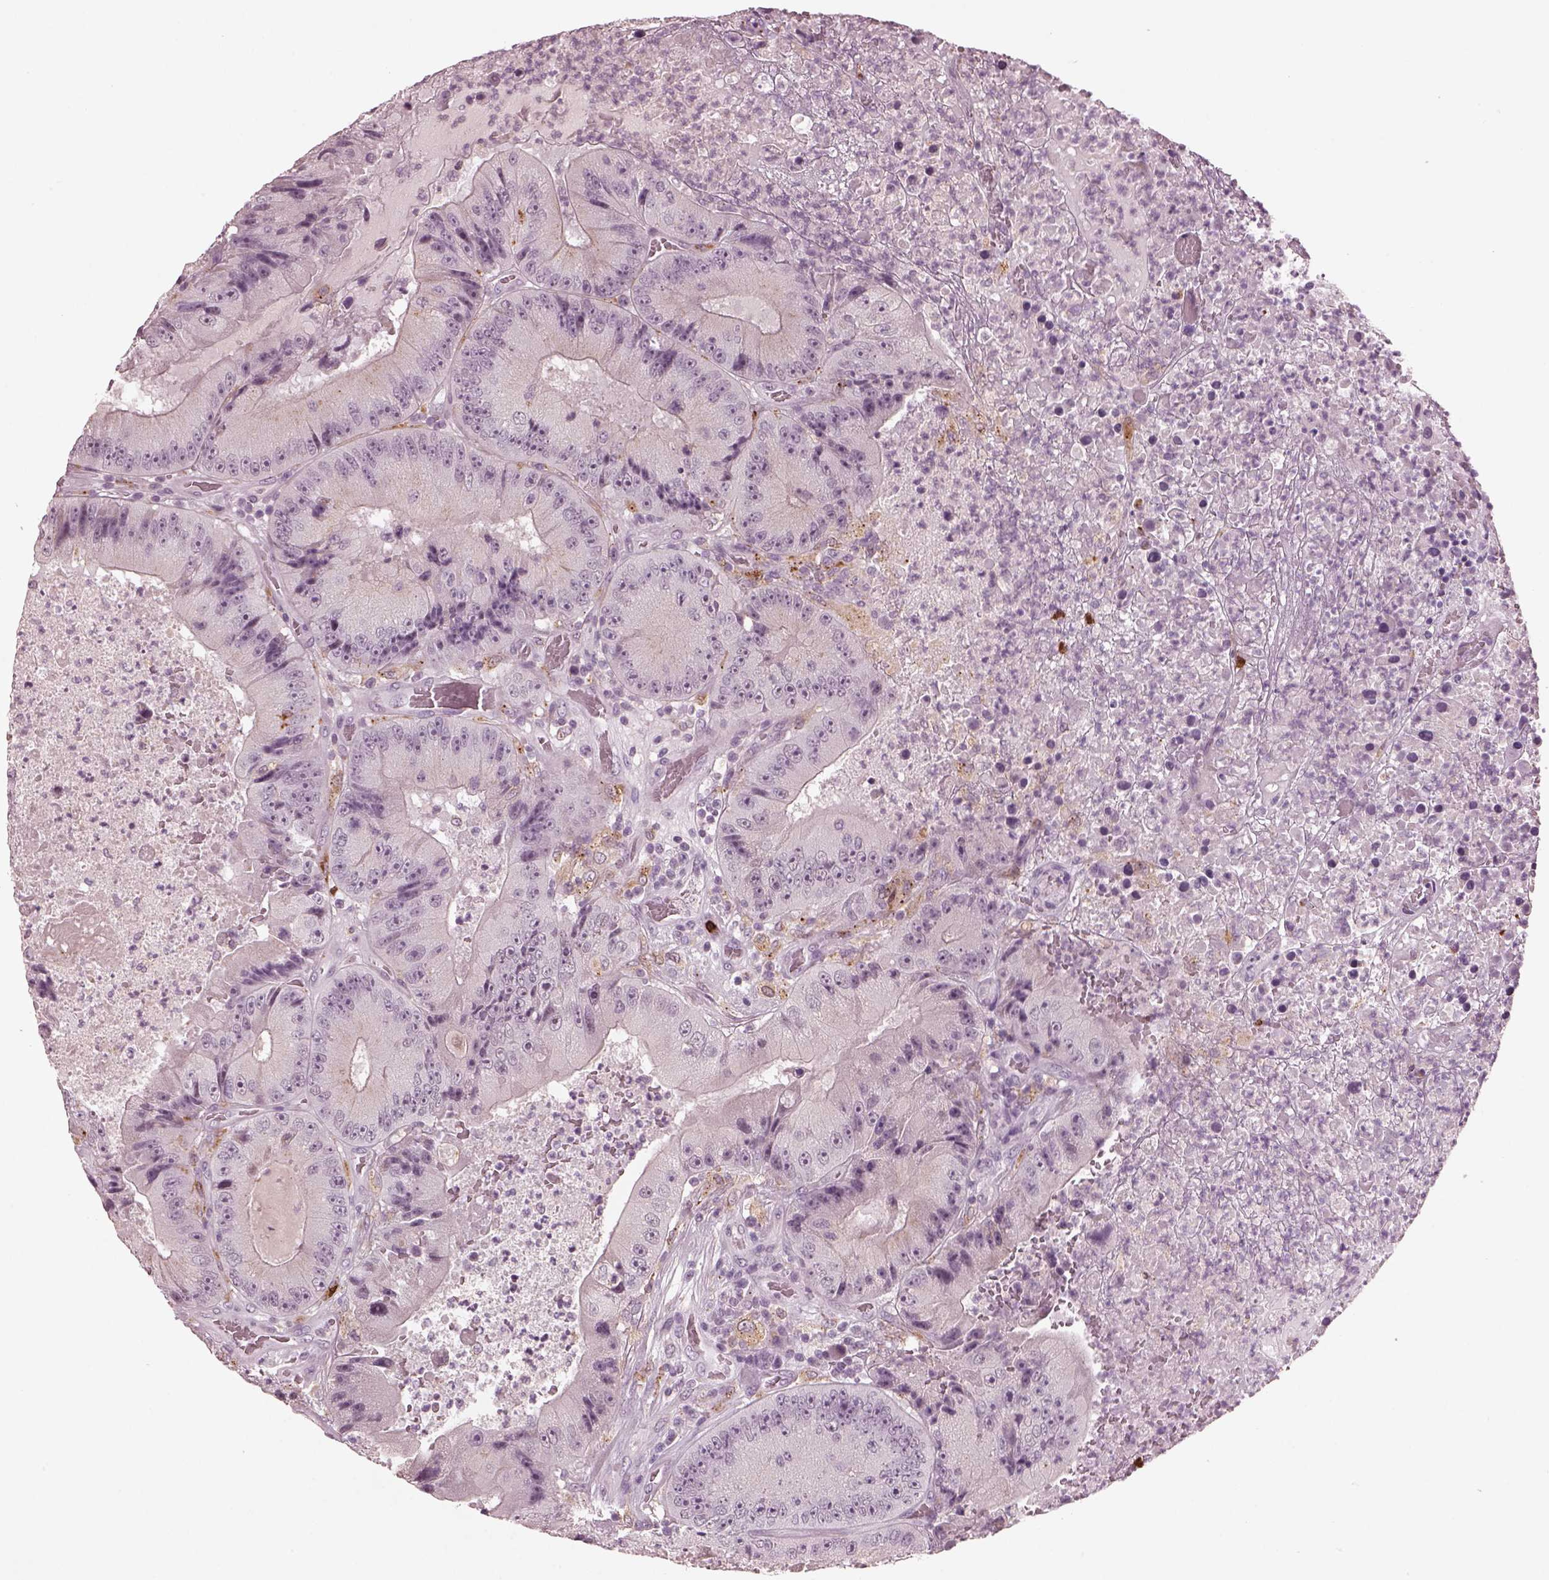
{"staining": {"intensity": "negative", "quantity": "none", "location": "none"}, "tissue": "colorectal cancer", "cell_type": "Tumor cells", "image_type": "cancer", "snomed": [{"axis": "morphology", "description": "Adenocarcinoma, NOS"}, {"axis": "topography", "description": "Colon"}], "caption": "This is an IHC micrograph of adenocarcinoma (colorectal). There is no expression in tumor cells.", "gene": "SLAMF8", "patient": {"sex": "female", "age": 86}}